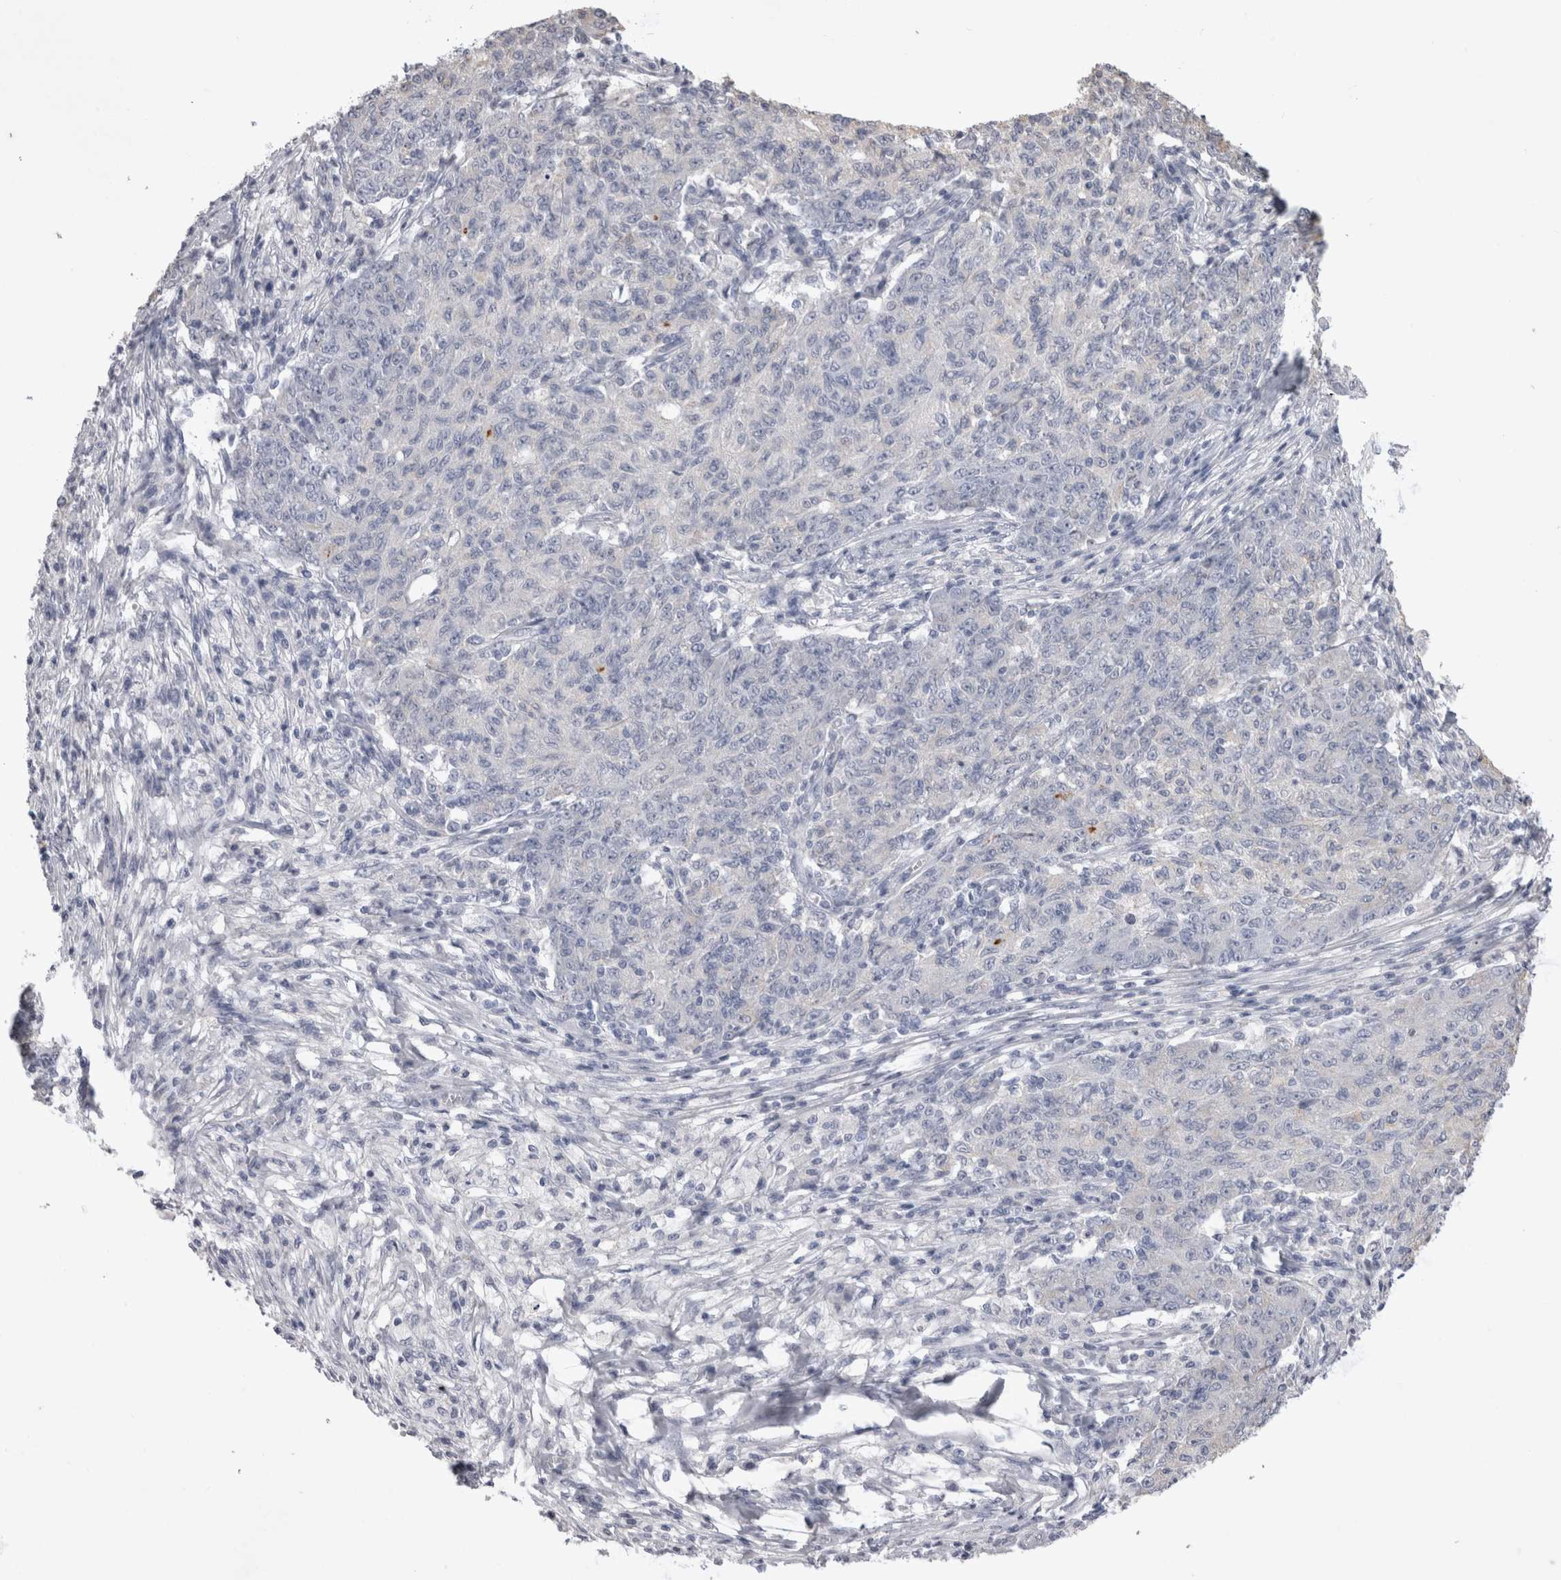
{"staining": {"intensity": "negative", "quantity": "none", "location": "none"}, "tissue": "ovarian cancer", "cell_type": "Tumor cells", "image_type": "cancer", "snomed": [{"axis": "morphology", "description": "Carcinoma, endometroid"}, {"axis": "topography", "description": "Ovary"}], "caption": "Tumor cells show no significant staining in ovarian endometroid carcinoma. The staining is performed using DAB brown chromogen with nuclei counter-stained in using hematoxylin.", "gene": "ADAM2", "patient": {"sex": "female", "age": 42}}